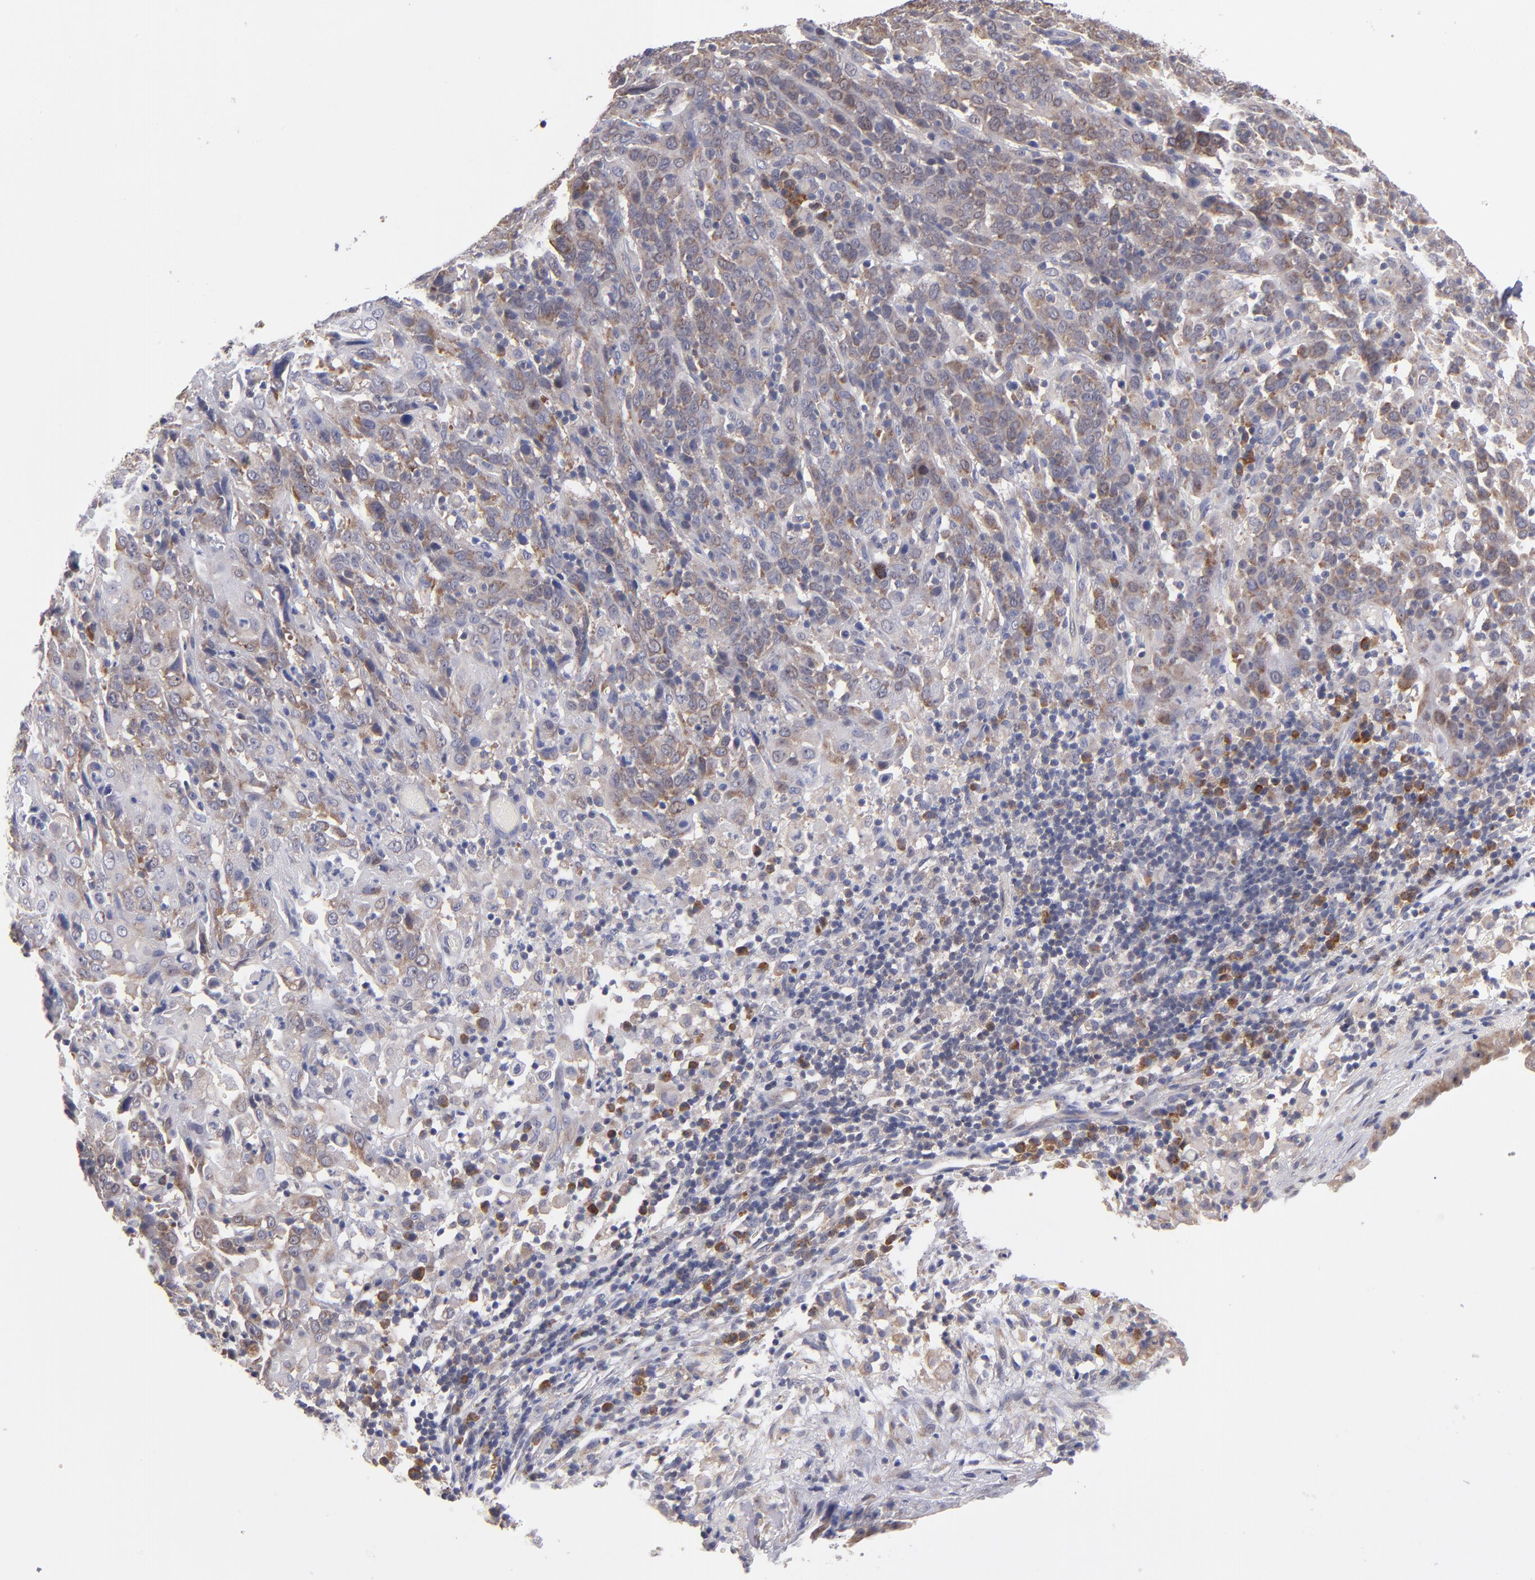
{"staining": {"intensity": "weak", "quantity": ">75%", "location": "cytoplasmic/membranous"}, "tissue": "cervical cancer", "cell_type": "Tumor cells", "image_type": "cancer", "snomed": [{"axis": "morphology", "description": "Normal tissue, NOS"}, {"axis": "morphology", "description": "Squamous cell carcinoma, NOS"}, {"axis": "topography", "description": "Cervix"}], "caption": "This is an image of immunohistochemistry staining of squamous cell carcinoma (cervical), which shows weak positivity in the cytoplasmic/membranous of tumor cells.", "gene": "EIF3L", "patient": {"sex": "female", "age": 67}}